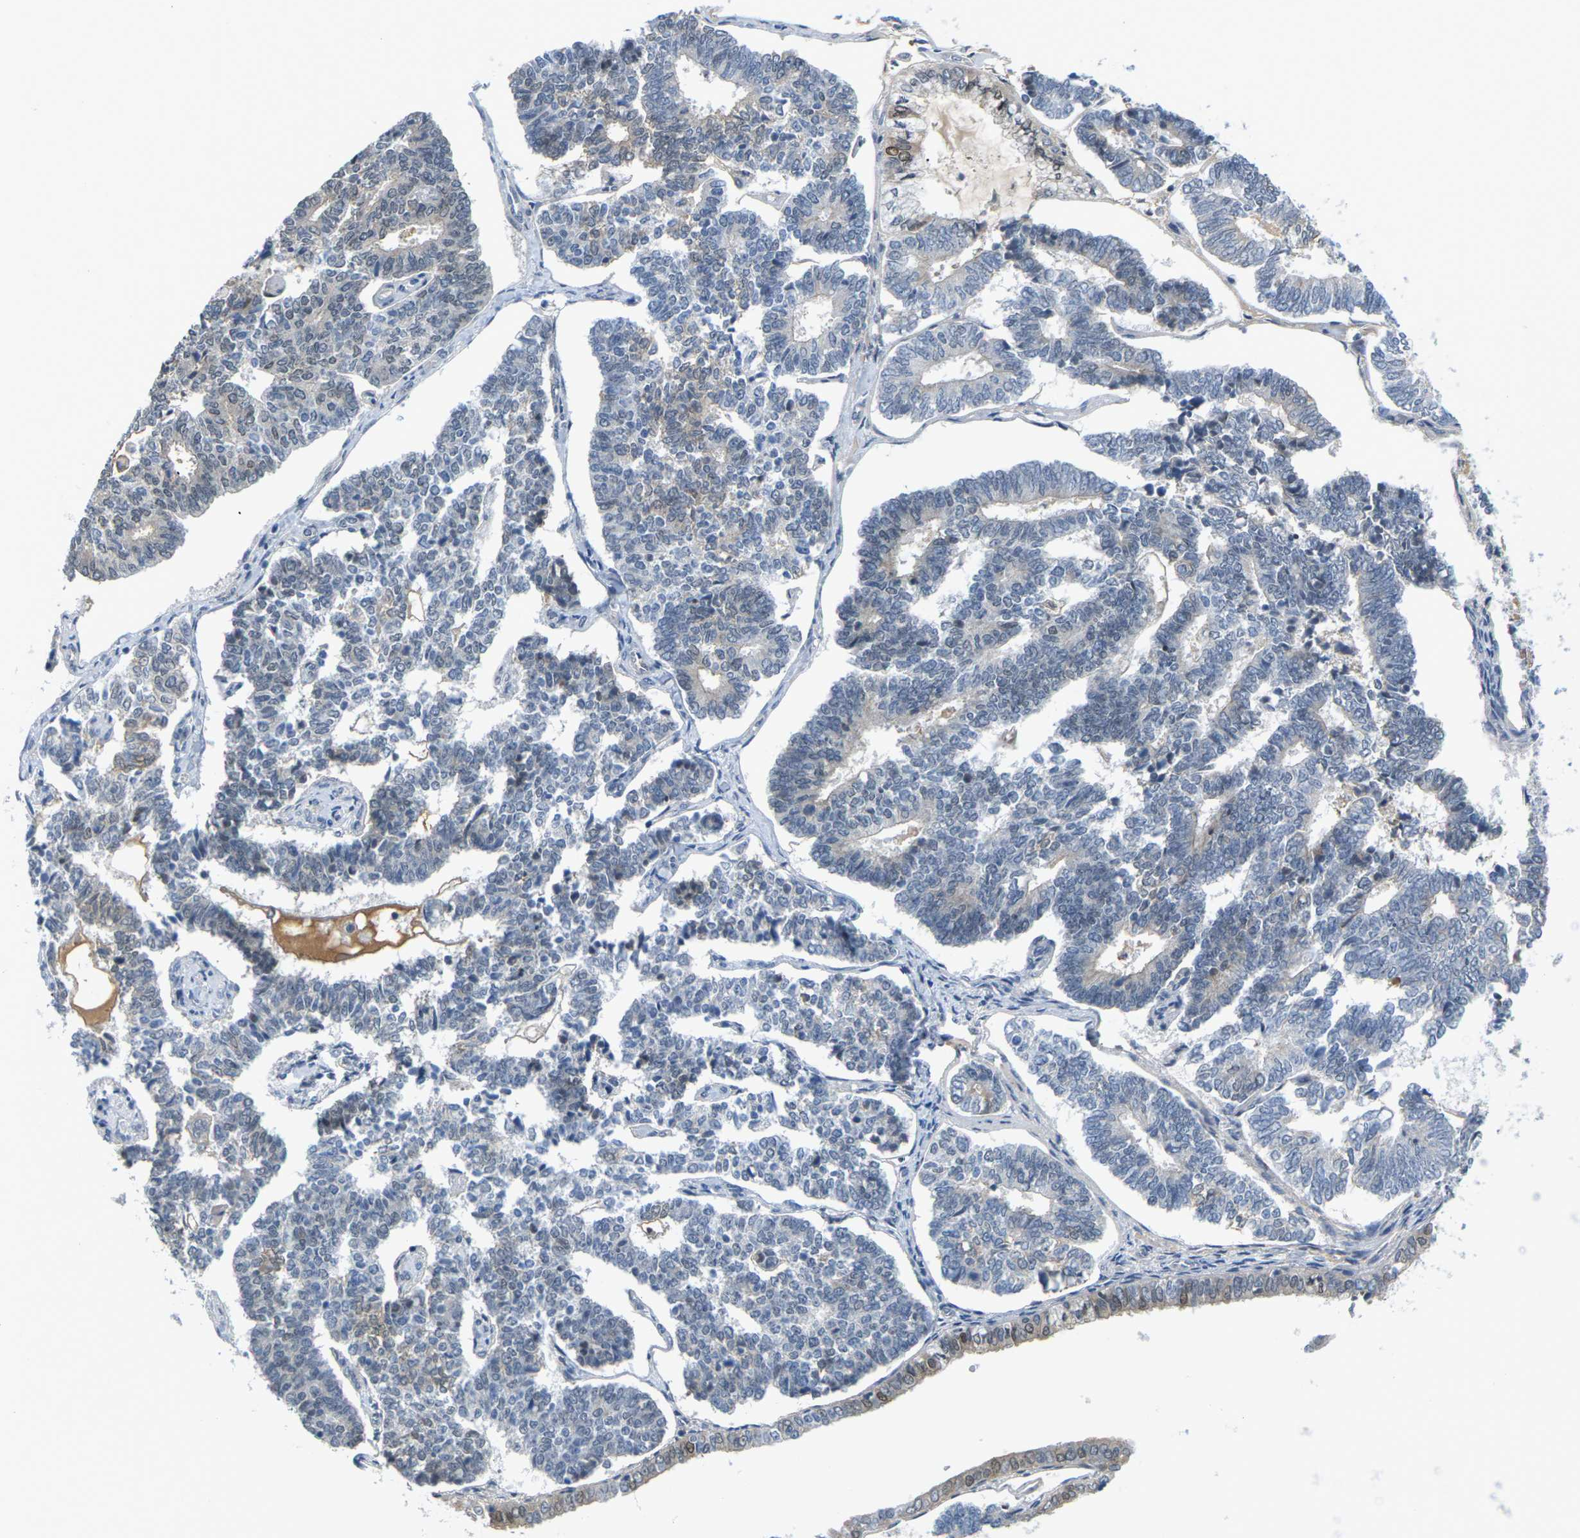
{"staining": {"intensity": "weak", "quantity": "<25%", "location": "cytoplasmic/membranous,nuclear"}, "tissue": "endometrial cancer", "cell_type": "Tumor cells", "image_type": "cancer", "snomed": [{"axis": "morphology", "description": "Adenocarcinoma, NOS"}, {"axis": "topography", "description": "Endometrium"}], "caption": "The histopathology image reveals no staining of tumor cells in endometrial cancer.", "gene": "PKP2", "patient": {"sex": "female", "age": 70}}